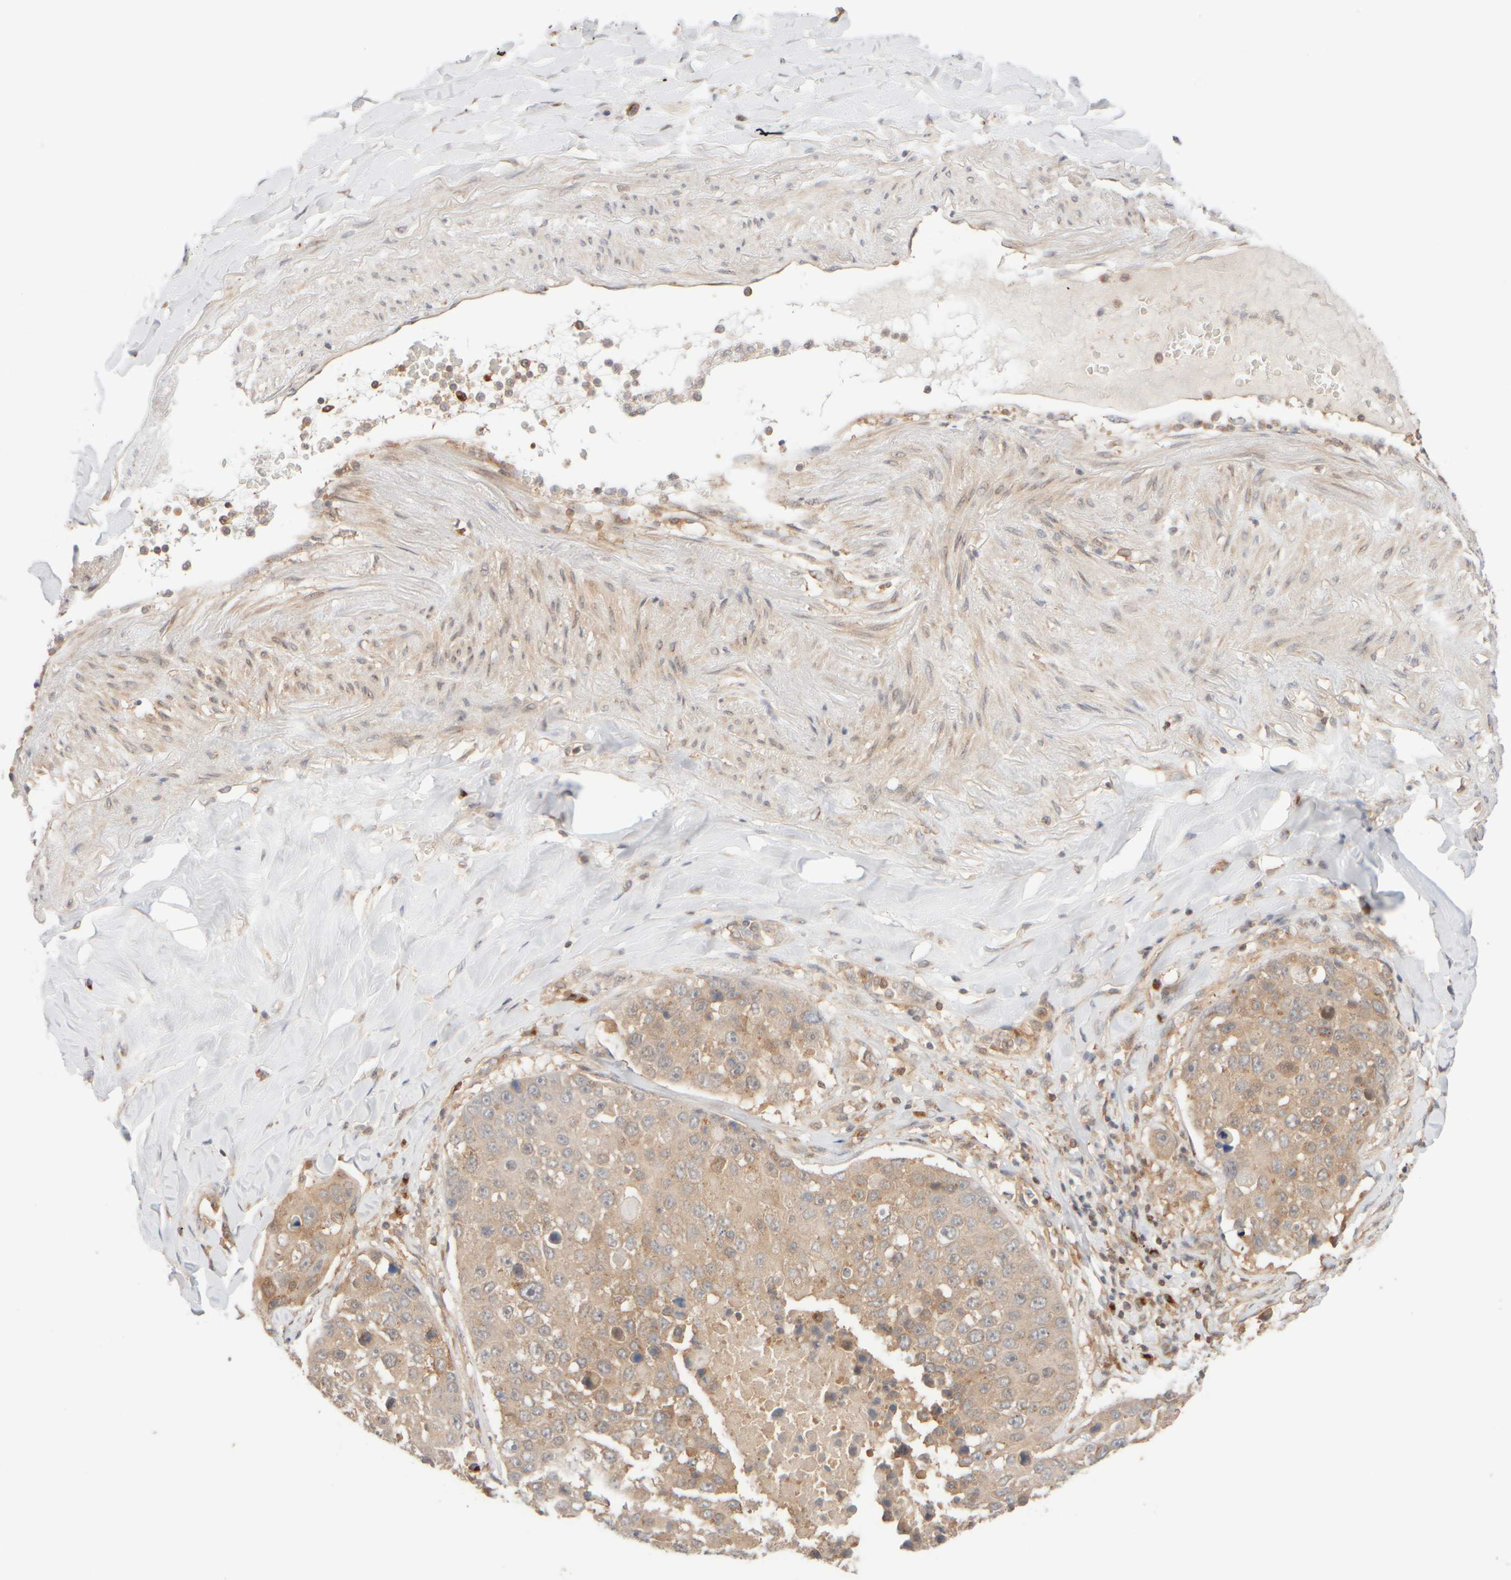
{"staining": {"intensity": "moderate", "quantity": "25%-75%", "location": "cytoplasmic/membranous"}, "tissue": "lung cancer", "cell_type": "Tumor cells", "image_type": "cancer", "snomed": [{"axis": "morphology", "description": "Squamous cell carcinoma, NOS"}, {"axis": "topography", "description": "Lung"}], "caption": "Protein staining displays moderate cytoplasmic/membranous expression in approximately 25%-75% of tumor cells in lung squamous cell carcinoma. (brown staining indicates protein expression, while blue staining denotes nuclei).", "gene": "RABEP1", "patient": {"sex": "male", "age": 61}}